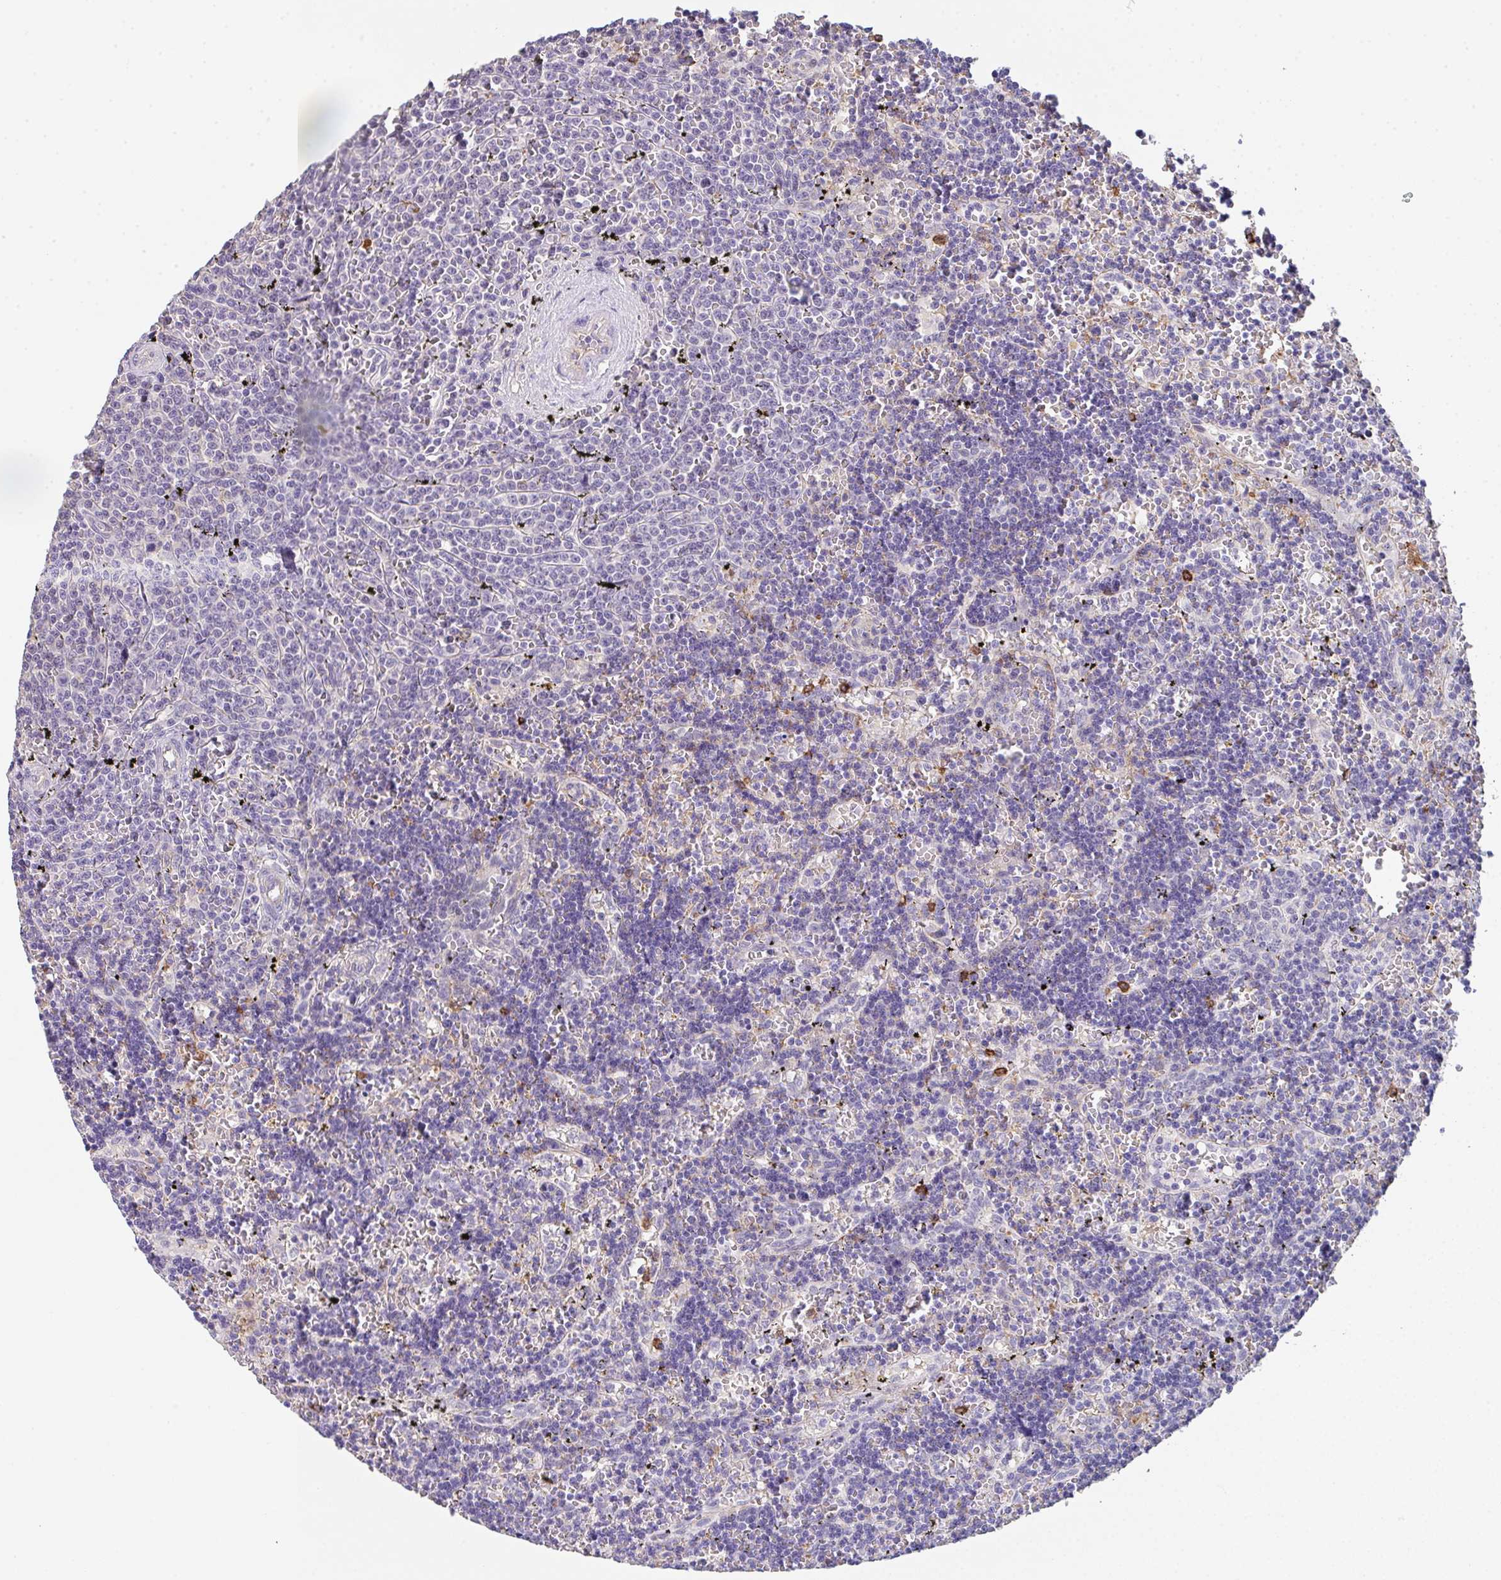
{"staining": {"intensity": "negative", "quantity": "none", "location": "none"}, "tissue": "lymphoma", "cell_type": "Tumor cells", "image_type": "cancer", "snomed": [{"axis": "morphology", "description": "Malignant lymphoma, non-Hodgkin's type, Low grade"}, {"axis": "topography", "description": "Spleen"}], "caption": "IHC of malignant lymphoma, non-Hodgkin's type (low-grade) demonstrates no expression in tumor cells. The staining was performed using DAB to visualize the protein expression in brown, while the nuclei were stained in blue with hematoxylin (Magnification: 20x).", "gene": "DBN1", "patient": {"sex": "male", "age": 60}}